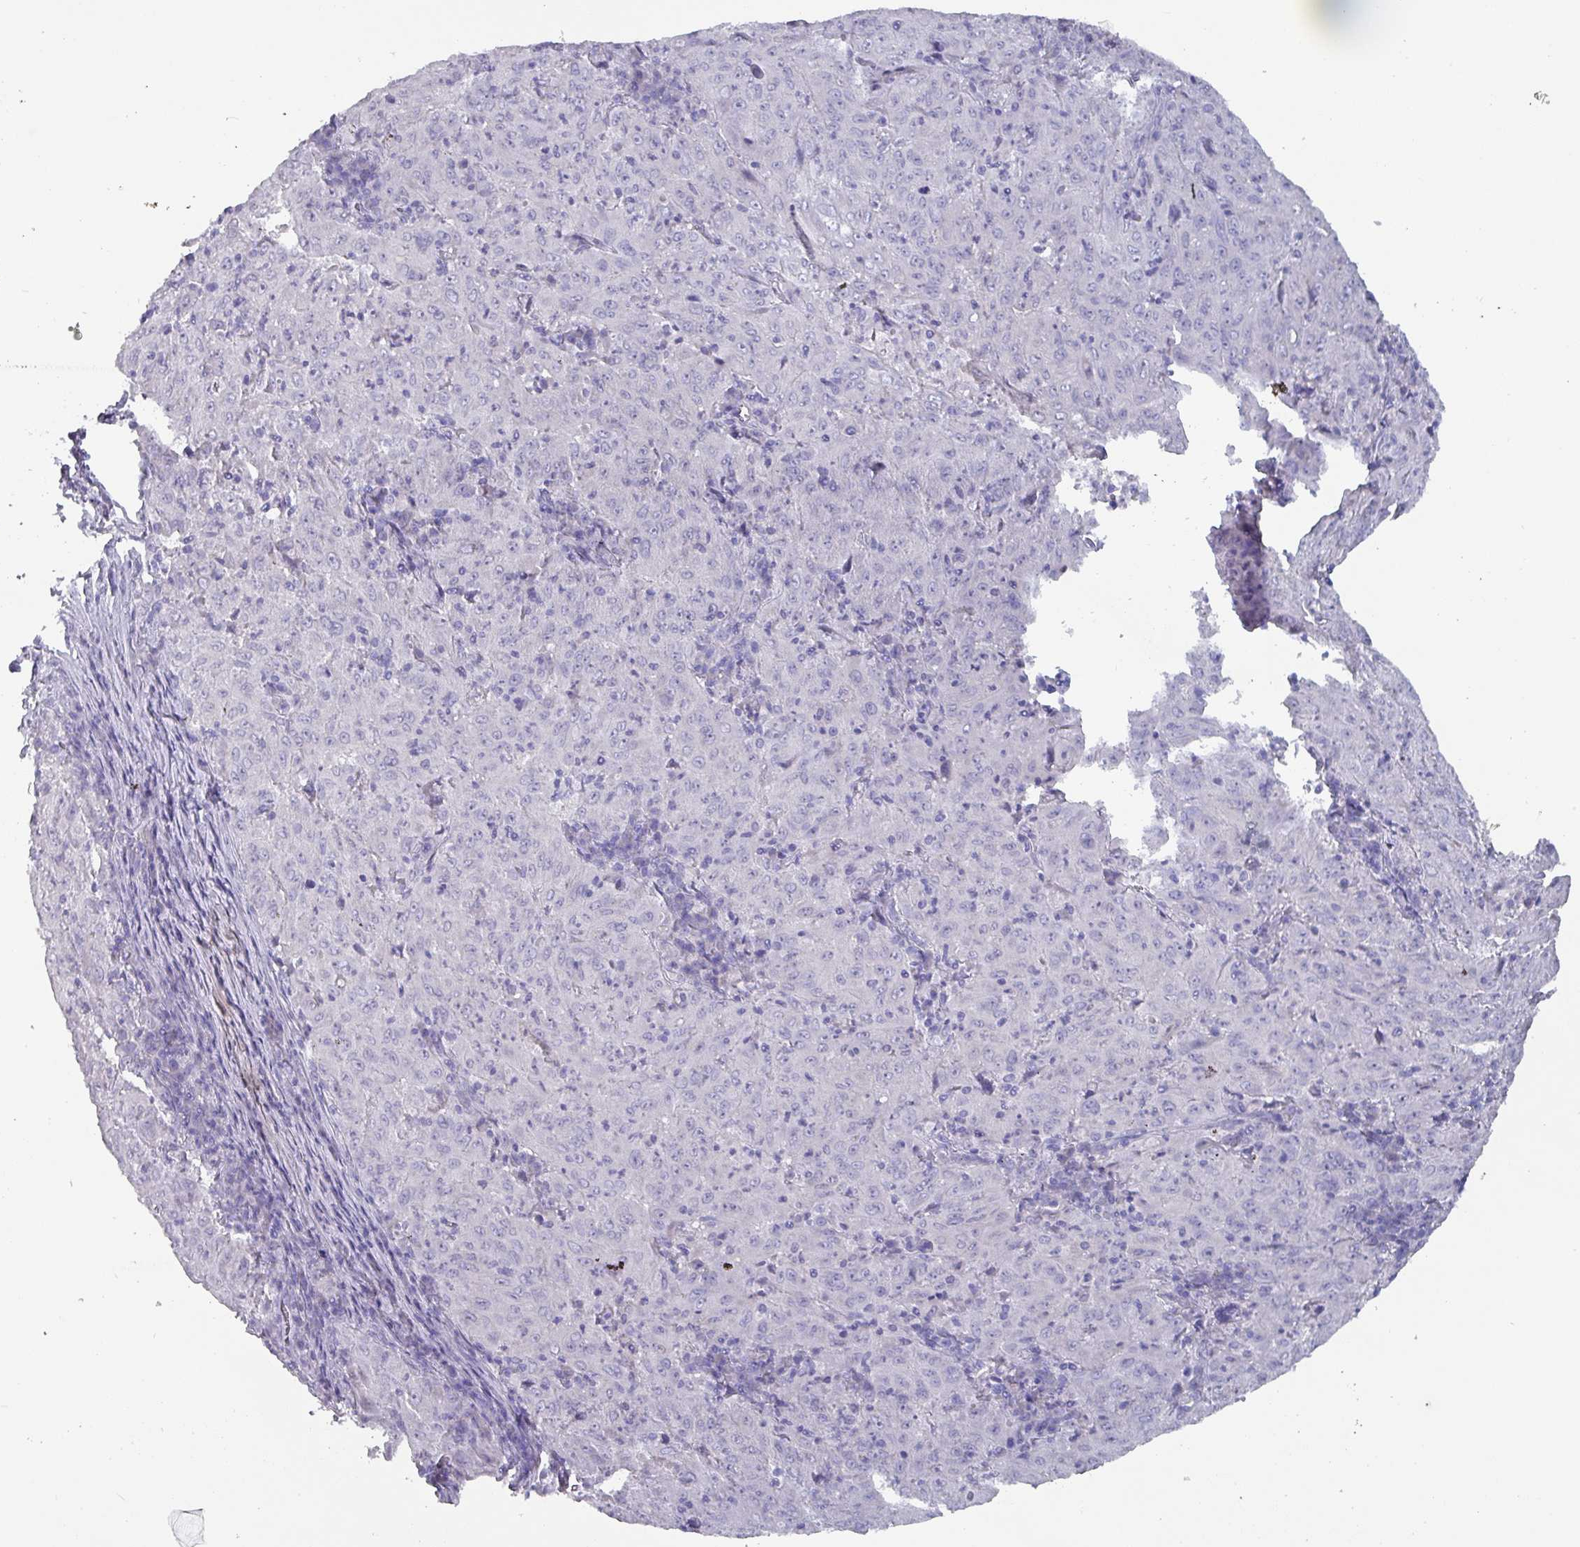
{"staining": {"intensity": "negative", "quantity": "none", "location": "none"}, "tissue": "pancreatic cancer", "cell_type": "Tumor cells", "image_type": "cancer", "snomed": [{"axis": "morphology", "description": "Adenocarcinoma, NOS"}, {"axis": "topography", "description": "Pancreas"}], "caption": "Immunohistochemical staining of pancreatic cancer reveals no significant positivity in tumor cells.", "gene": "INS-IGF2", "patient": {"sex": "male", "age": 63}}